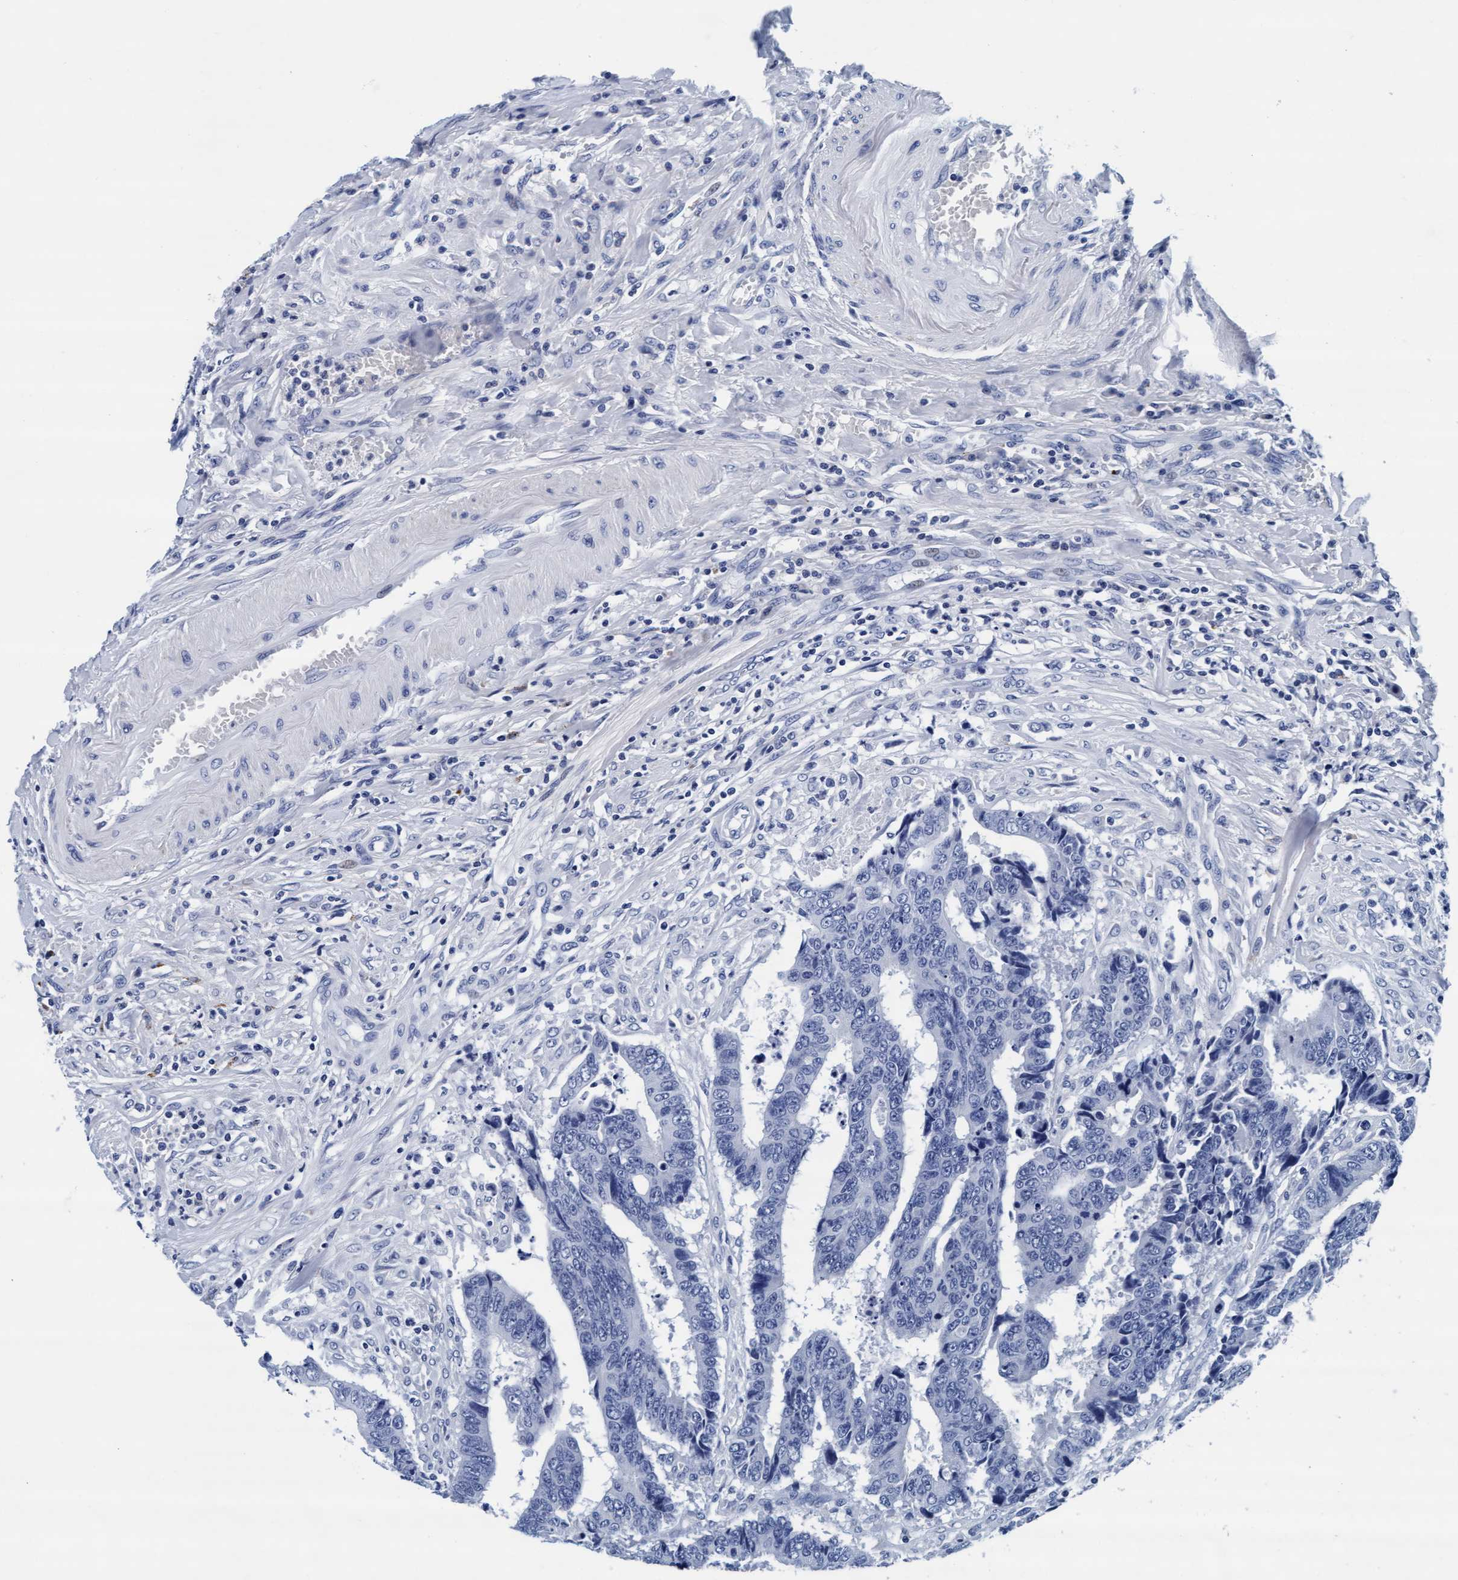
{"staining": {"intensity": "negative", "quantity": "none", "location": "none"}, "tissue": "colorectal cancer", "cell_type": "Tumor cells", "image_type": "cancer", "snomed": [{"axis": "morphology", "description": "Adenocarcinoma, NOS"}, {"axis": "topography", "description": "Rectum"}], "caption": "IHC histopathology image of adenocarcinoma (colorectal) stained for a protein (brown), which demonstrates no expression in tumor cells.", "gene": "ARSG", "patient": {"sex": "male", "age": 84}}